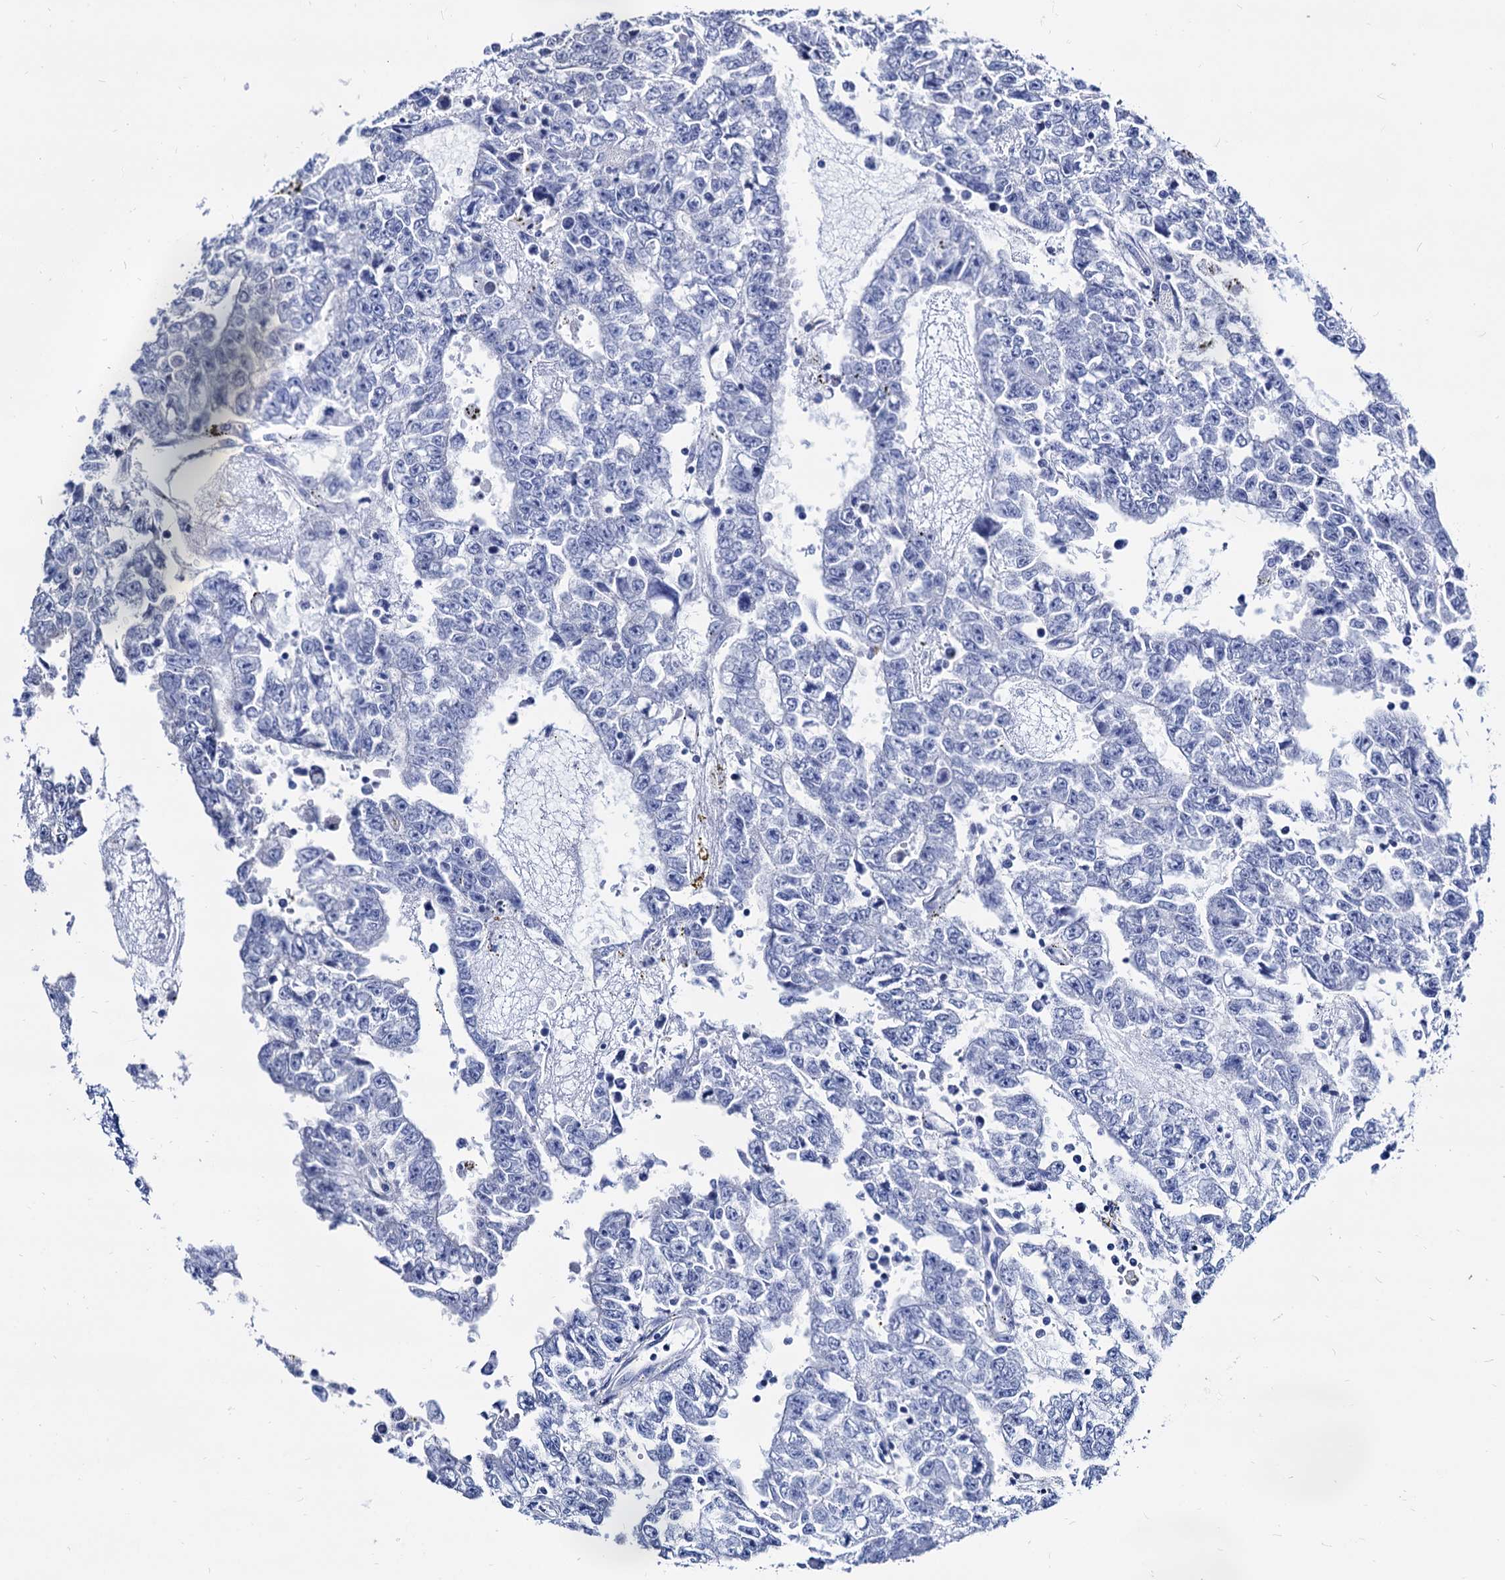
{"staining": {"intensity": "negative", "quantity": "none", "location": "none"}, "tissue": "testis cancer", "cell_type": "Tumor cells", "image_type": "cancer", "snomed": [{"axis": "morphology", "description": "Carcinoma, Embryonal, NOS"}, {"axis": "topography", "description": "Testis"}], "caption": "High magnification brightfield microscopy of embryonal carcinoma (testis) stained with DAB (3,3'-diaminobenzidine) (brown) and counterstained with hematoxylin (blue): tumor cells show no significant staining.", "gene": "WDR11", "patient": {"sex": "male", "age": 25}}